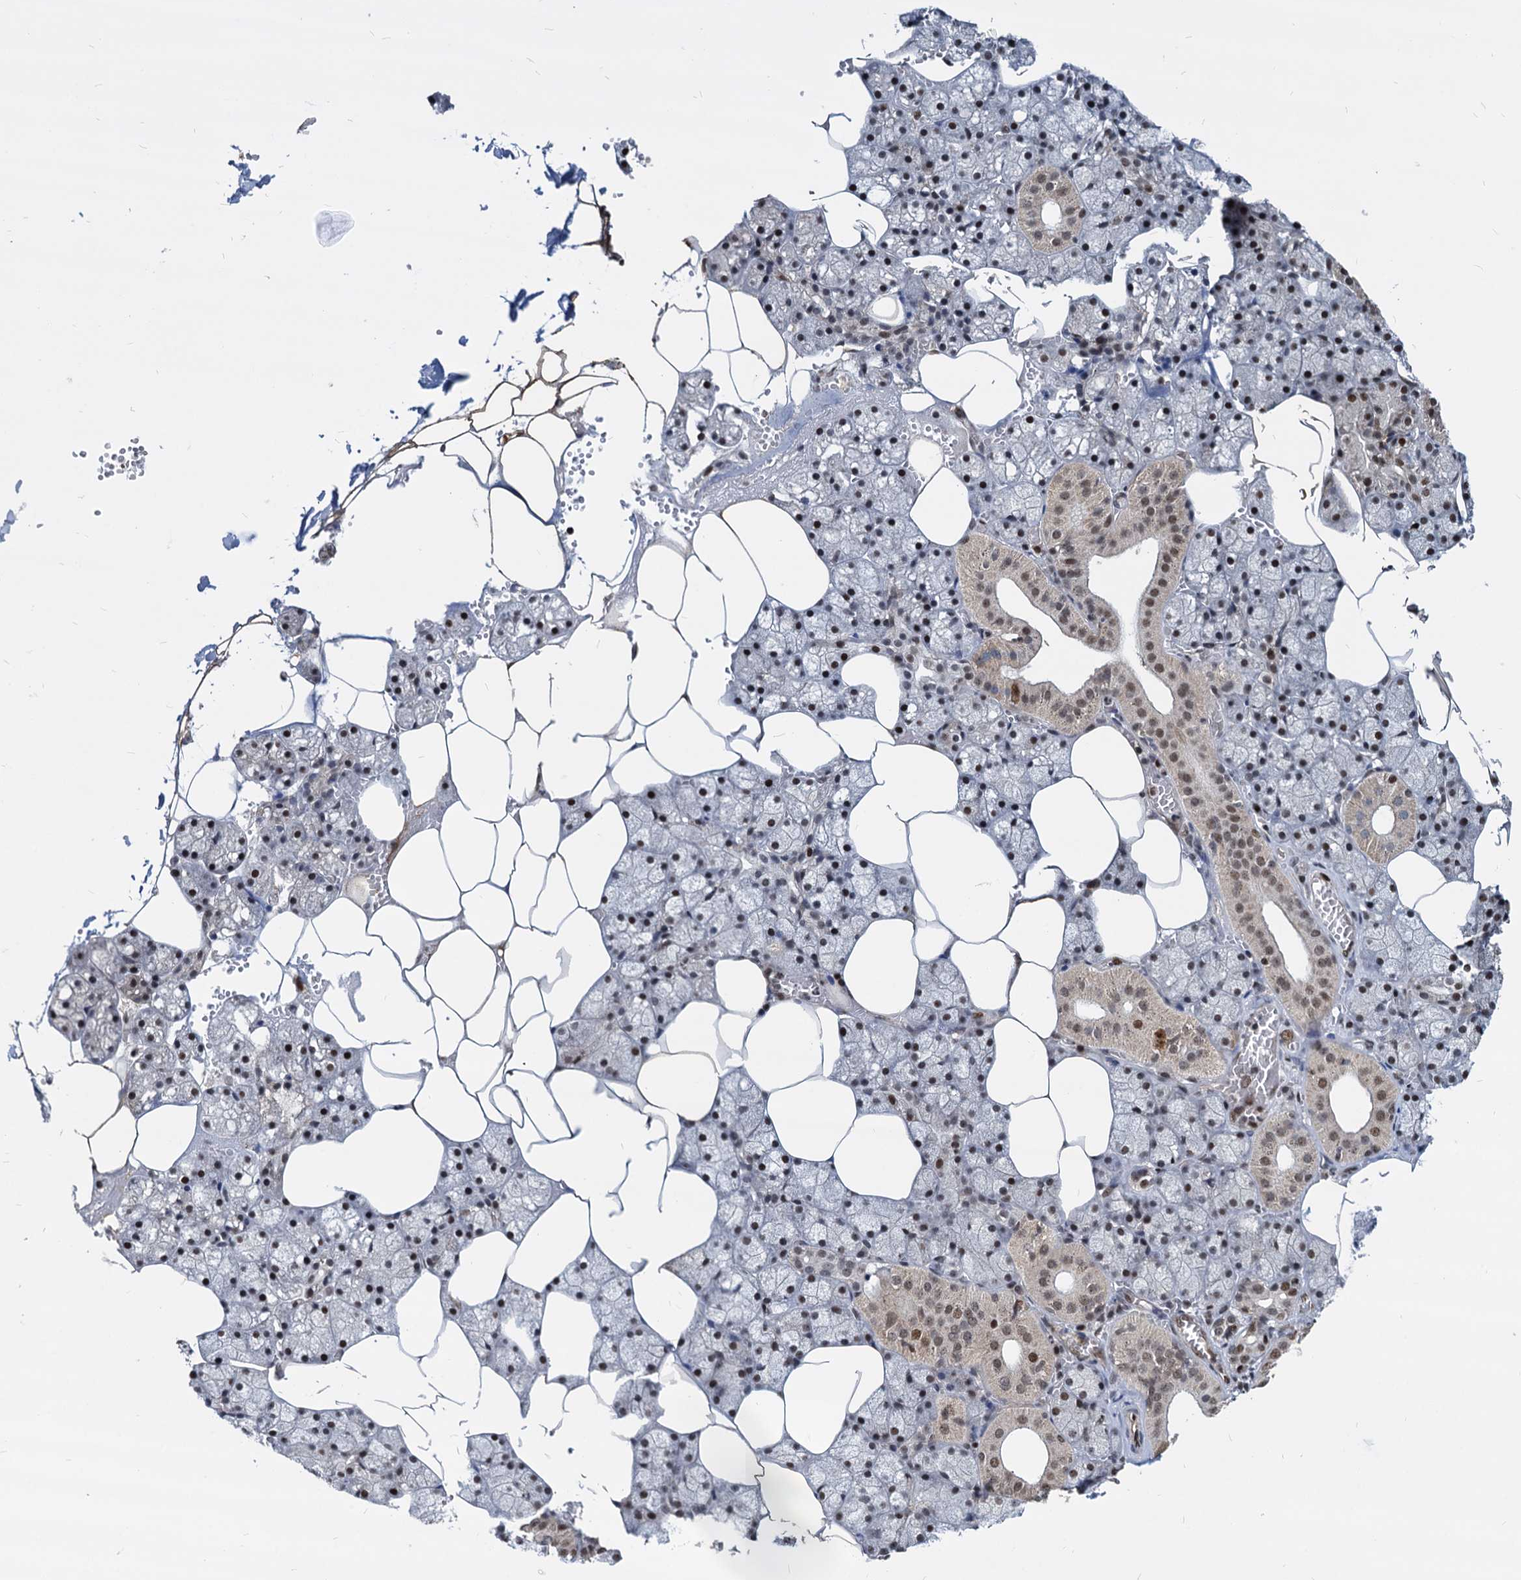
{"staining": {"intensity": "moderate", "quantity": ">75%", "location": "nuclear"}, "tissue": "salivary gland", "cell_type": "Glandular cells", "image_type": "normal", "snomed": [{"axis": "morphology", "description": "Normal tissue, NOS"}, {"axis": "topography", "description": "Salivary gland"}], "caption": "The immunohistochemical stain shows moderate nuclear expression in glandular cells of normal salivary gland.", "gene": "UBLCP1", "patient": {"sex": "male", "age": 62}}